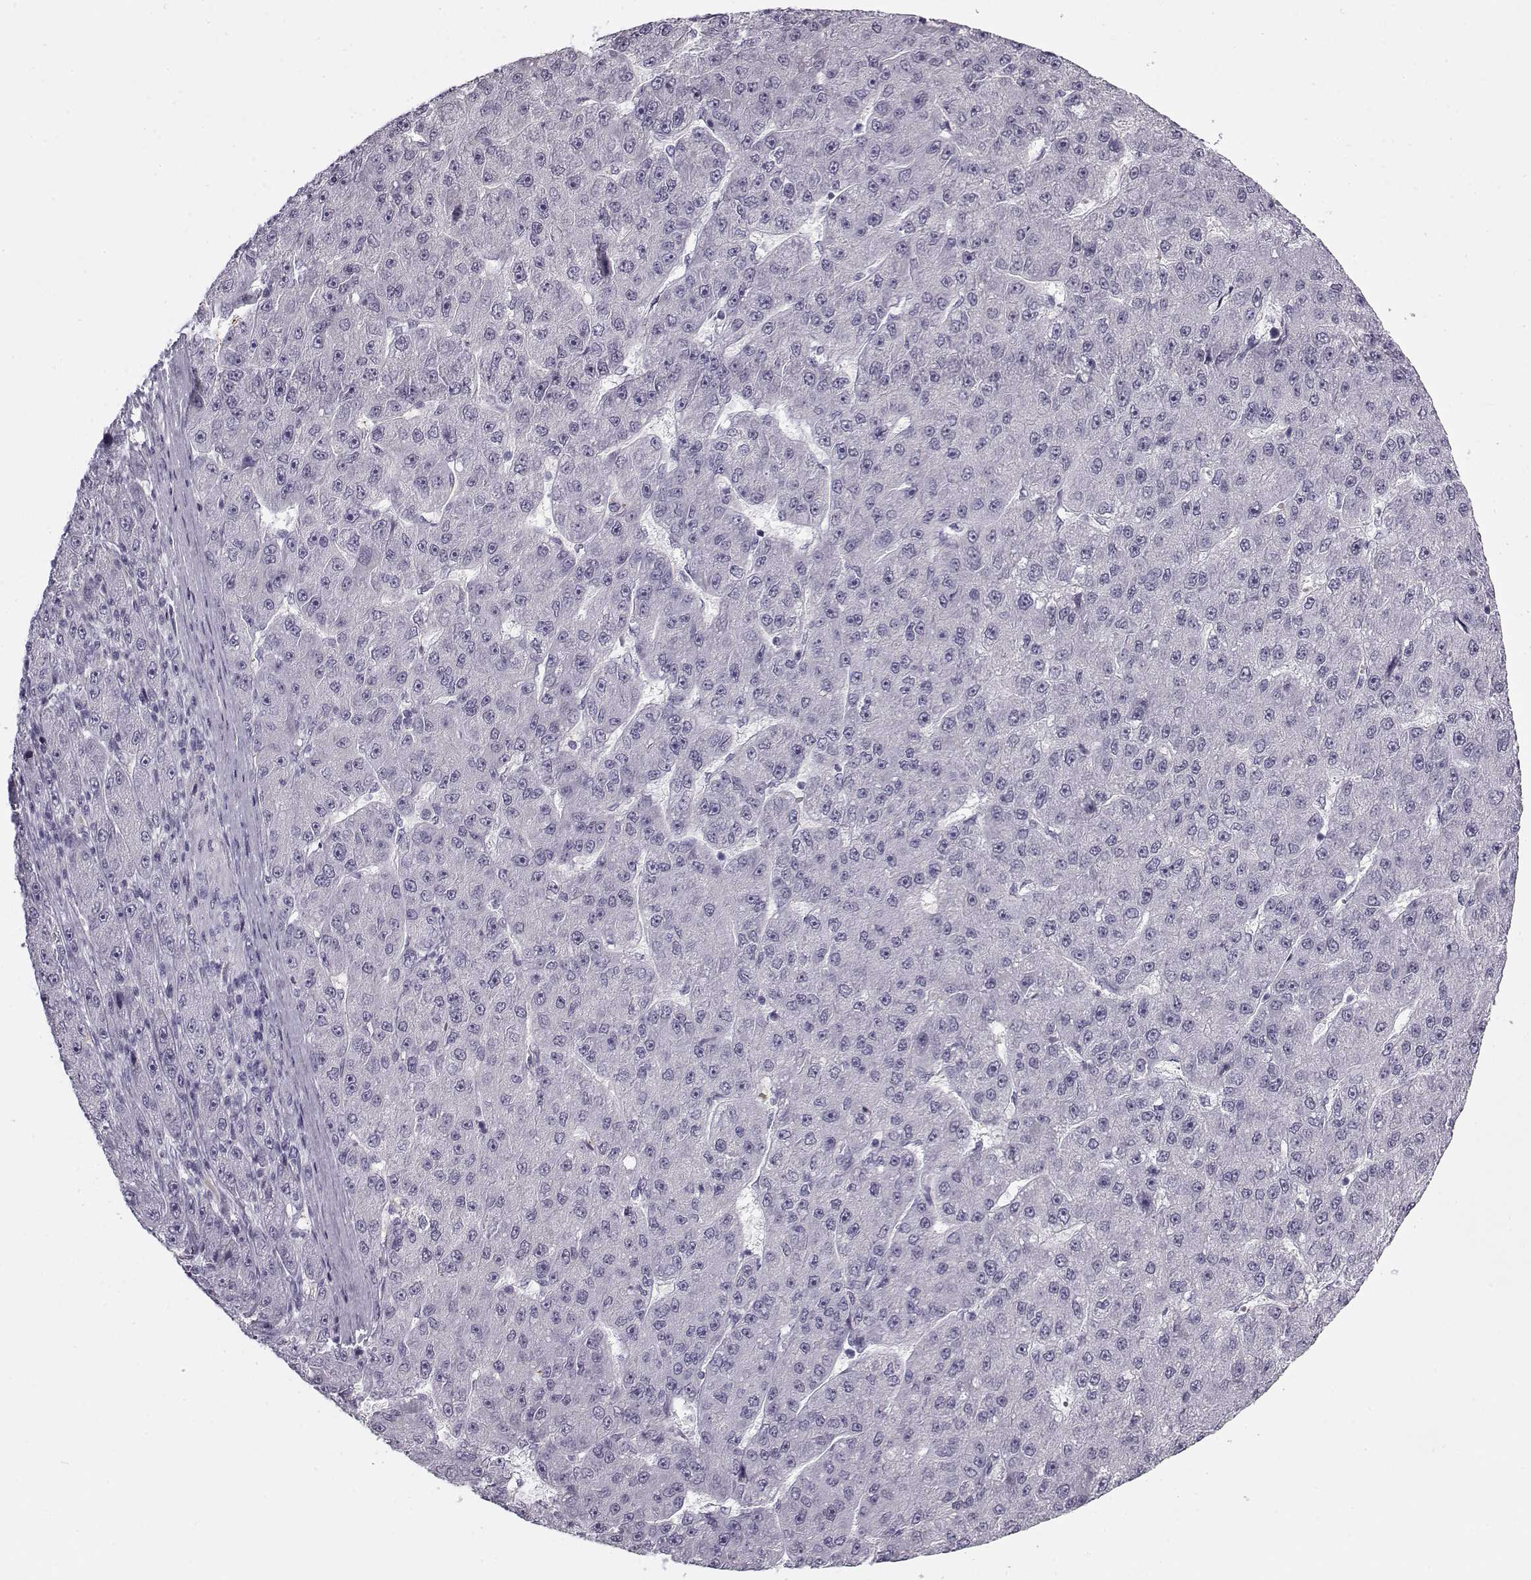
{"staining": {"intensity": "negative", "quantity": "none", "location": "none"}, "tissue": "liver cancer", "cell_type": "Tumor cells", "image_type": "cancer", "snomed": [{"axis": "morphology", "description": "Carcinoma, Hepatocellular, NOS"}, {"axis": "topography", "description": "Liver"}], "caption": "The photomicrograph shows no staining of tumor cells in liver cancer.", "gene": "SNCA", "patient": {"sex": "male", "age": 67}}